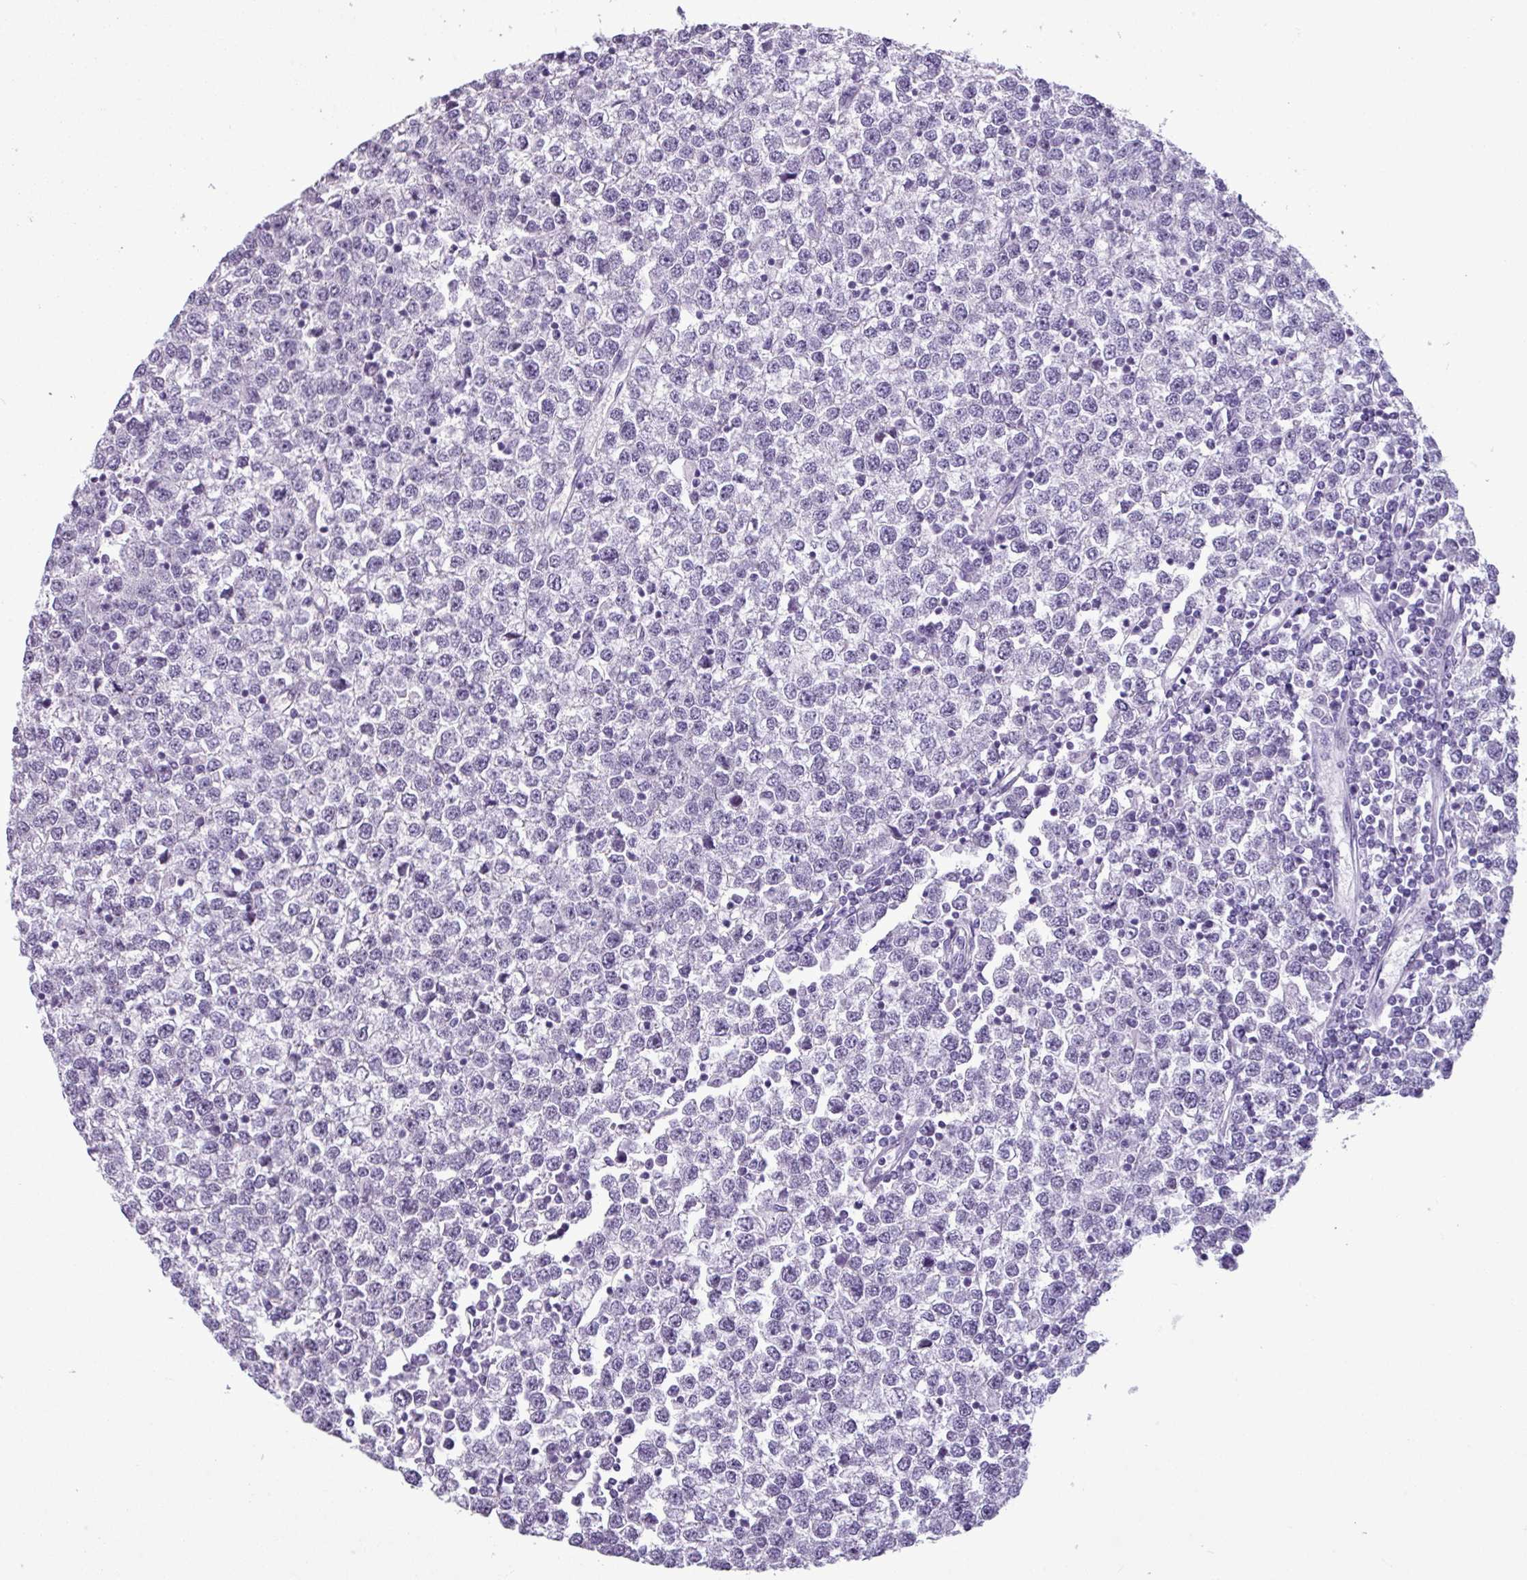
{"staining": {"intensity": "negative", "quantity": "none", "location": "none"}, "tissue": "testis cancer", "cell_type": "Tumor cells", "image_type": "cancer", "snomed": [{"axis": "morphology", "description": "Seminoma, NOS"}, {"axis": "topography", "description": "Testis"}], "caption": "DAB (3,3'-diaminobenzidine) immunohistochemical staining of seminoma (testis) demonstrates no significant expression in tumor cells.", "gene": "SRGAP1", "patient": {"sex": "male", "age": 65}}